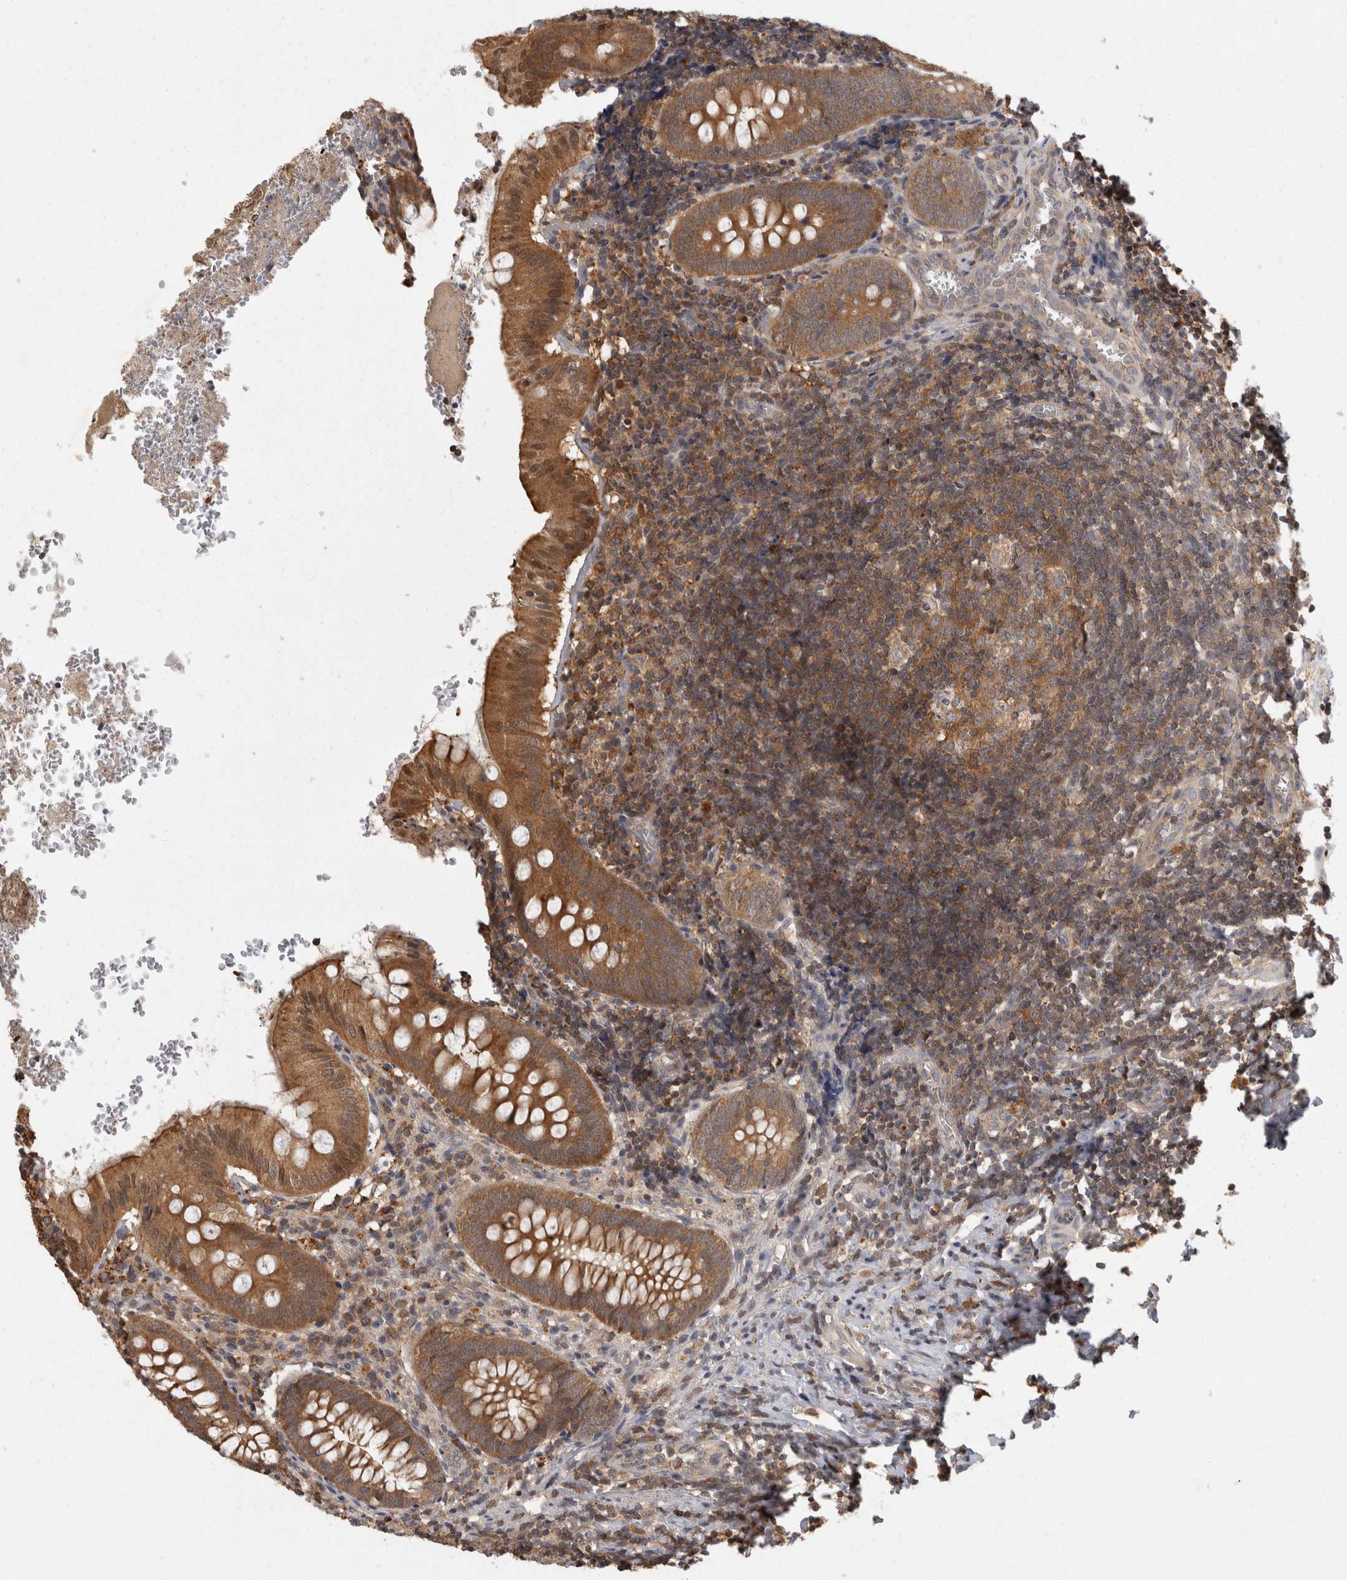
{"staining": {"intensity": "moderate", "quantity": ">75%", "location": "cytoplasmic/membranous"}, "tissue": "appendix", "cell_type": "Glandular cells", "image_type": "normal", "snomed": [{"axis": "morphology", "description": "Normal tissue, NOS"}, {"axis": "topography", "description": "Appendix"}], "caption": "High-power microscopy captured an IHC photomicrograph of benign appendix, revealing moderate cytoplasmic/membranous positivity in about >75% of glandular cells.", "gene": "ACAT2", "patient": {"sex": "male", "age": 8}}